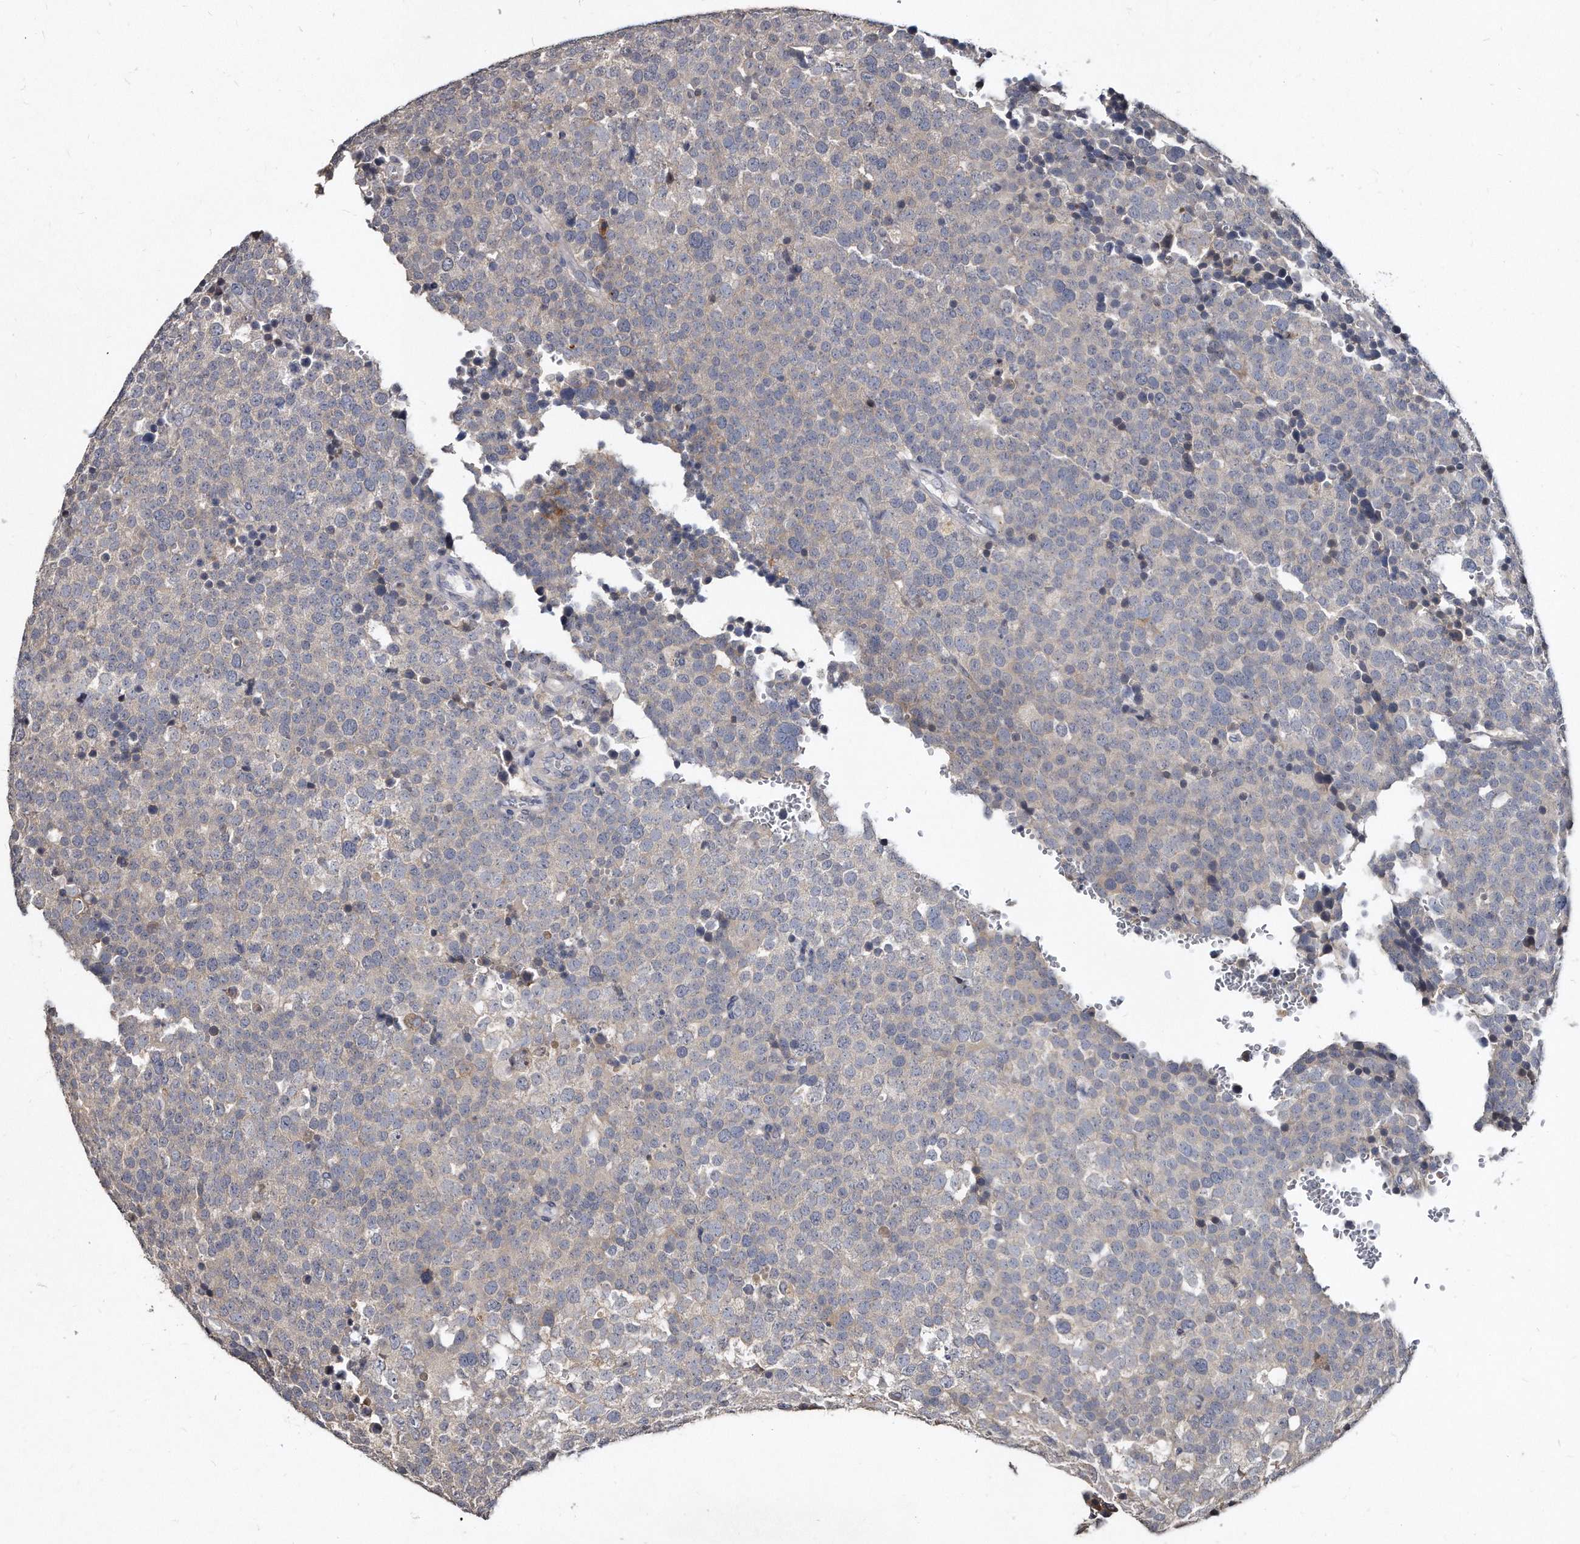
{"staining": {"intensity": "negative", "quantity": "none", "location": "none"}, "tissue": "testis cancer", "cell_type": "Tumor cells", "image_type": "cancer", "snomed": [{"axis": "morphology", "description": "Seminoma, NOS"}, {"axis": "topography", "description": "Testis"}], "caption": "An IHC micrograph of testis seminoma is shown. There is no staining in tumor cells of testis seminoma.", "gene": "KLHDC3", "patient": {"sex": "male", "age": 71}}